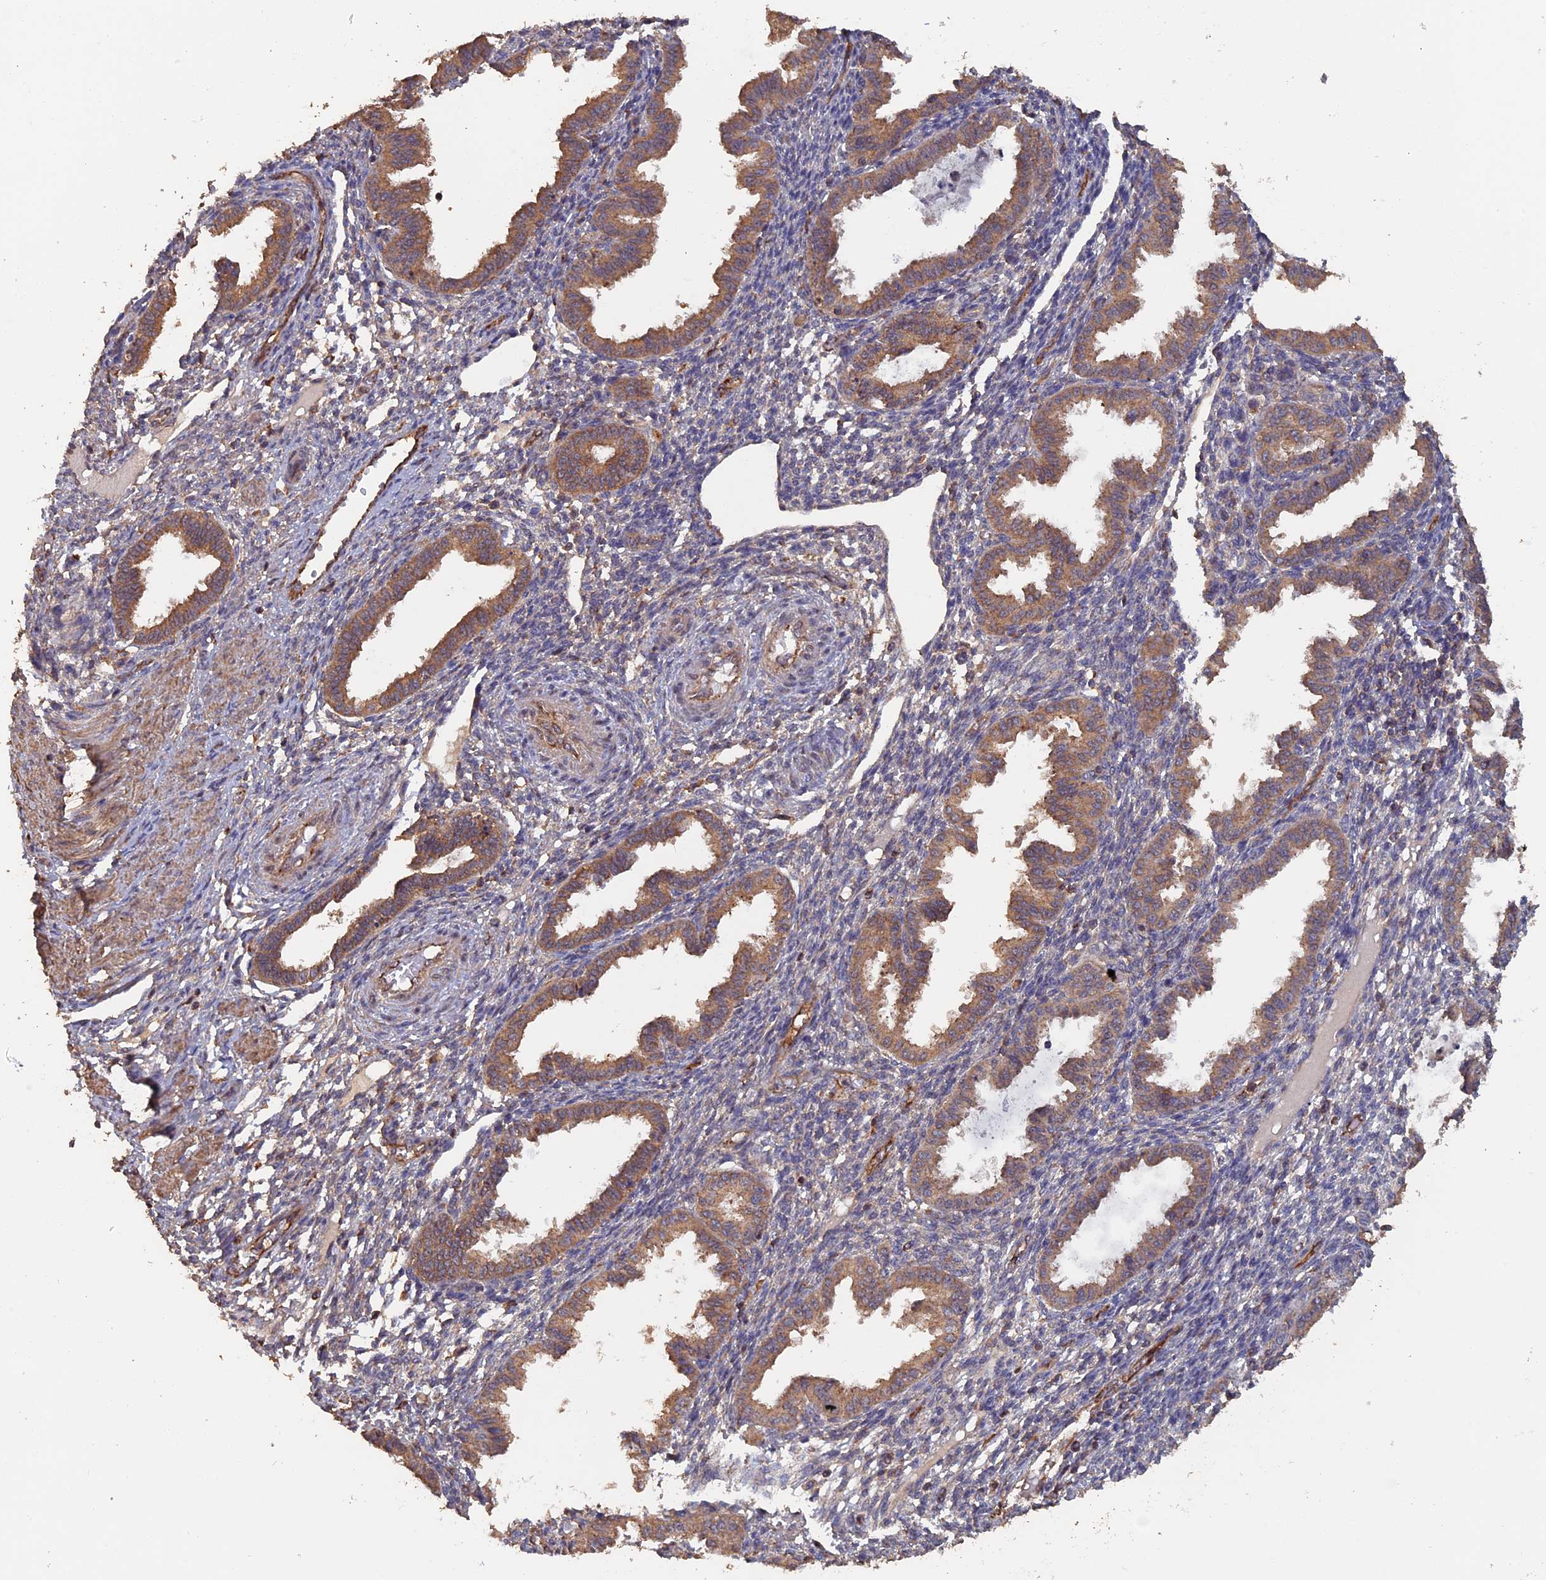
{"staining": {"intensity": "moderate", "quantity": "<25%", "location": "cytoplasmic/membranous"}, "tissue": "endometrium", "cell_type": "Cells in endometrial stroma", "image_type": "normal", "snomed": [{"axis": "morphology", "description": "Normal tissue, NOS"}, {"axis": "topography", "description": "Endometrium"}], "caption": "Benign endometrium was stained to show a protein in brown. There is low levels of moderate cytoplasmic/membranous expression in about <25% of cells in endometrial stroma. (DAB (3,3'-diaminobenzidine) = brown stain, brightfield microscopy at high magnification).", "gene": "PIGQ", "patient": {"sex": "female", "age": 33}}